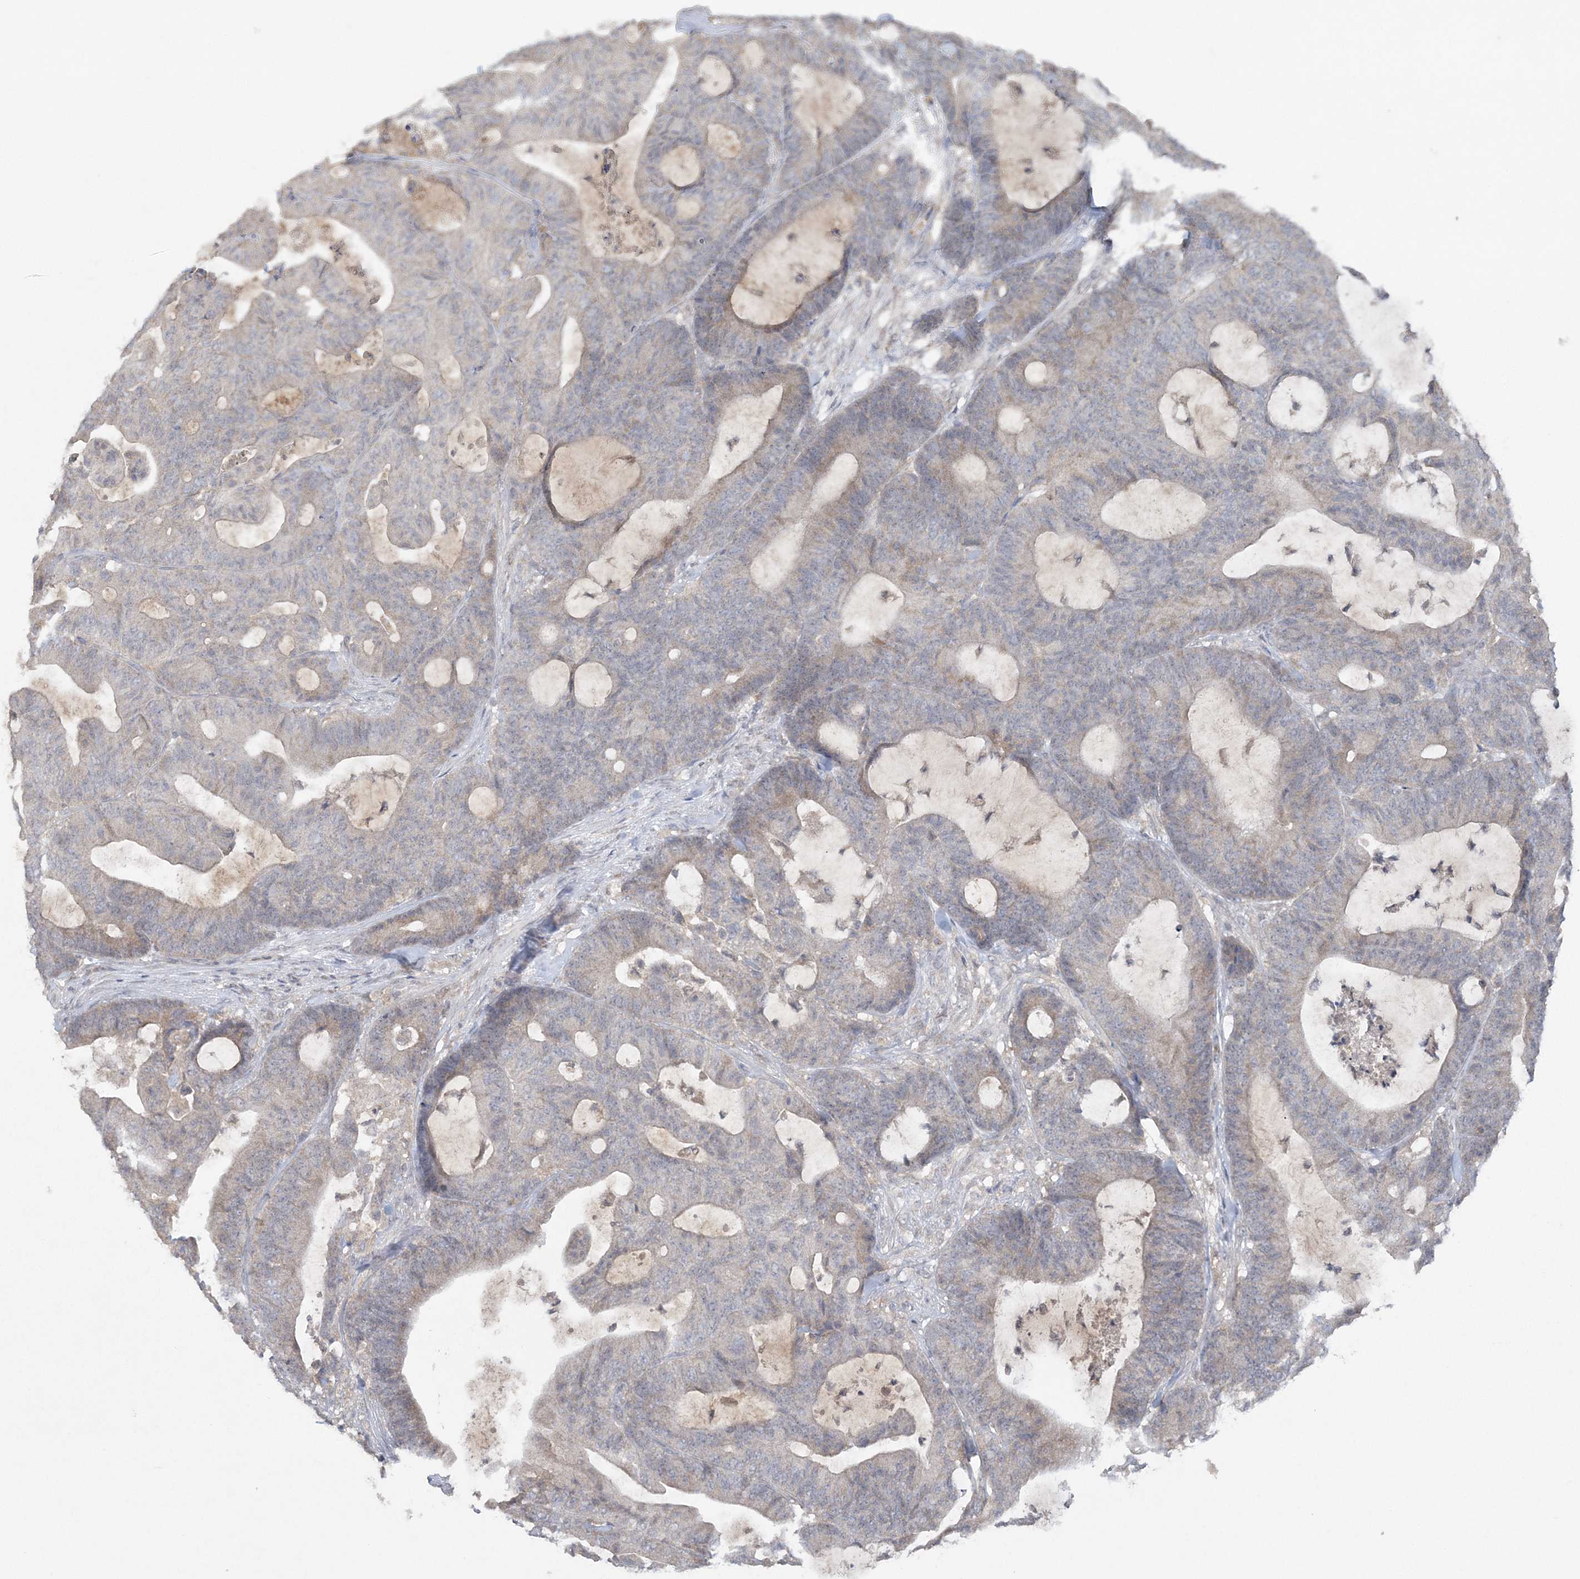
{"staining": {"intensity": "weak", "quantity": "<25%", "location": "cytoplasmic/membranous"}, "tissue": "colorectal cancer", "cell_type": "Tumor cells", "image_type": "cancer", "snomed": [{"axis": "morphology", "description": "Adenocarcinoma, NOS"}, {"axis": "topography", "description": "Colon"}], "caption": "Micrograph shows no significant protein expression in tumor cells of adenocarcinoma (colorectal).", "gene": "C1RL", "patient": {"sex": "female", "age": 84}}